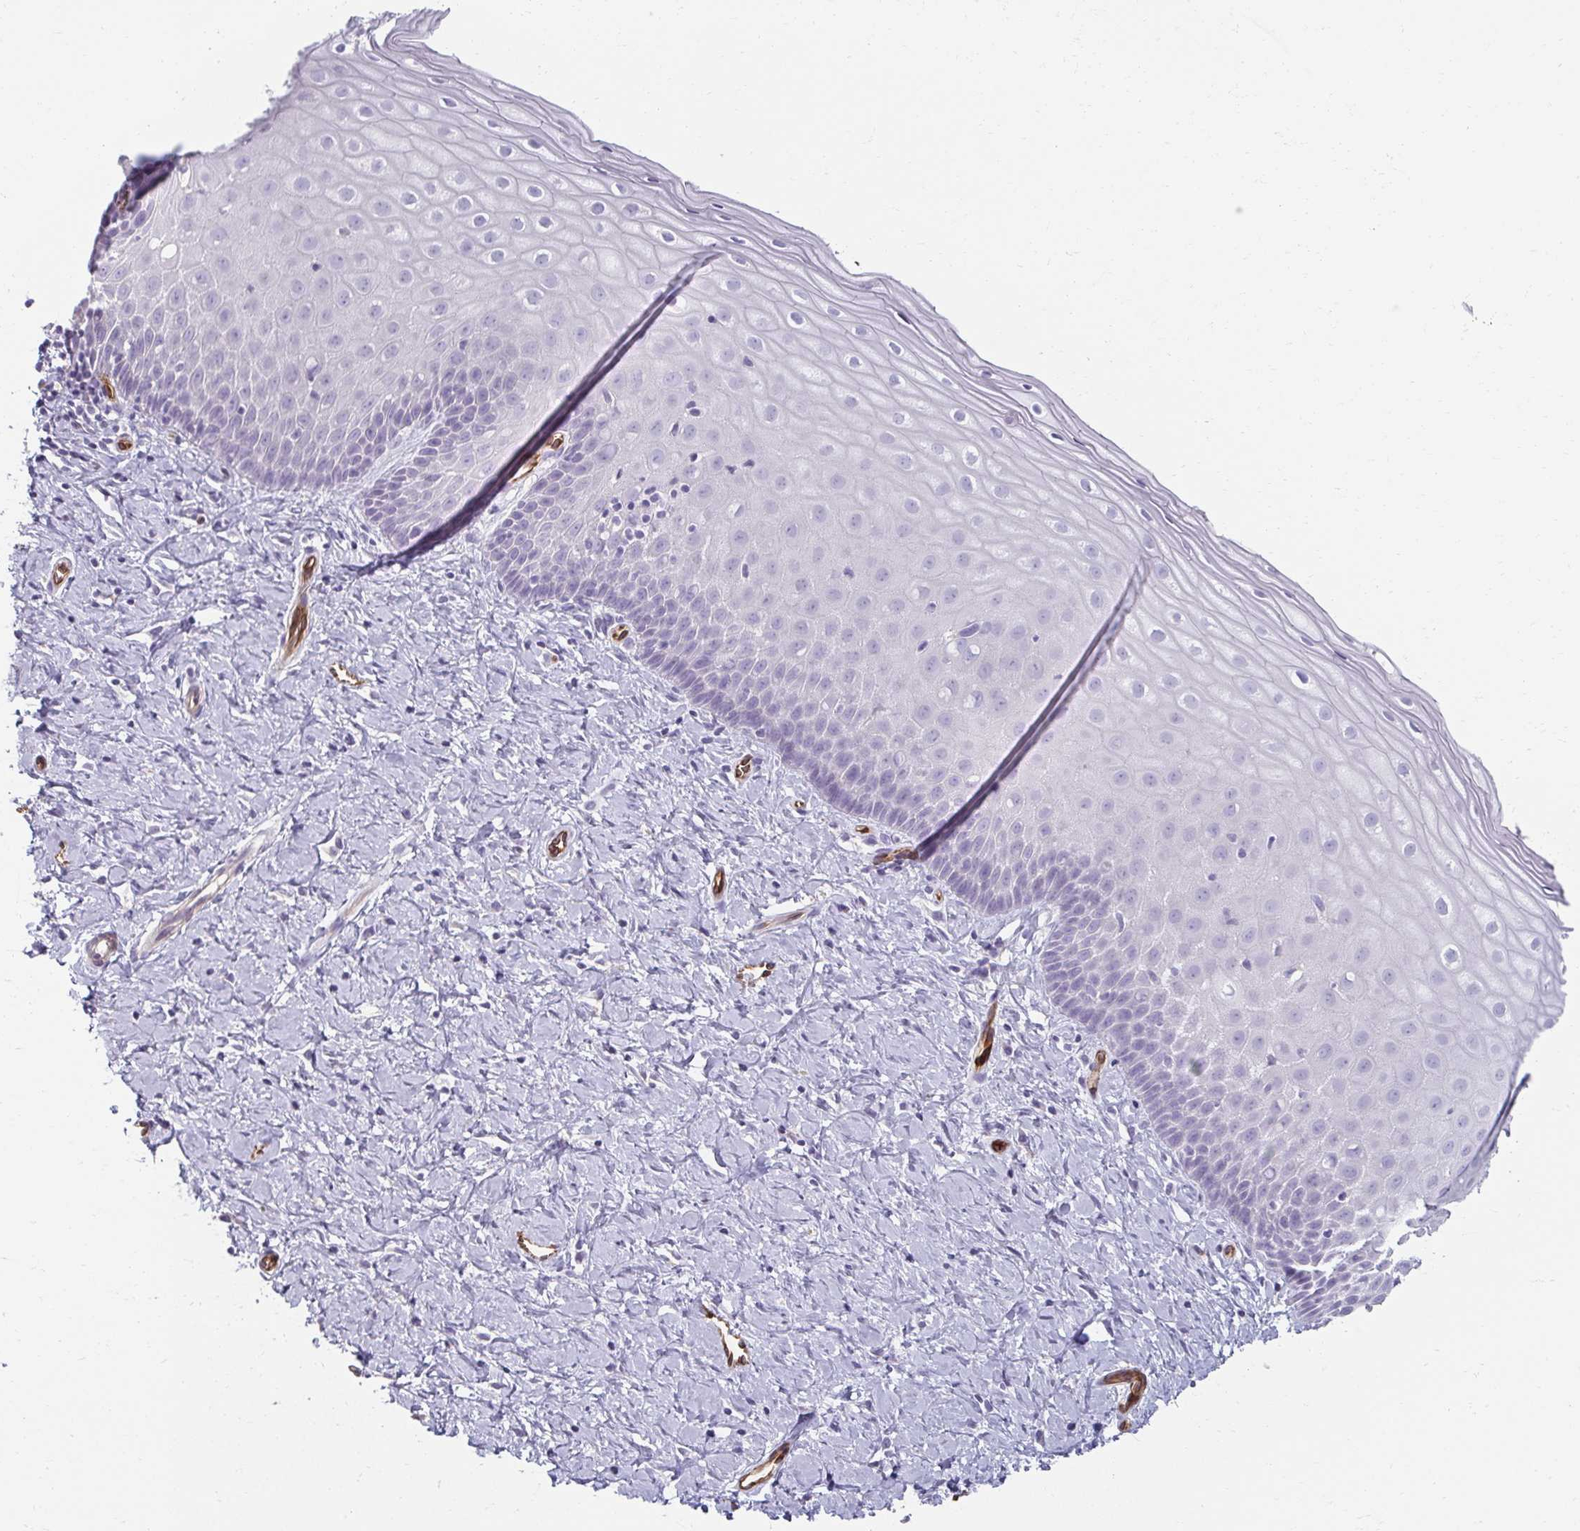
{"staining": {"intensity": "negative", "quantity": "none", "location": "none"}, "tissue": "cervix", "cell_type": "Glandular cells", "image_type": "normal", "snomed": [{"axis": "morphology", "description": "Normal tissue, NOS"}, {"axis": "topography", "description": "Cervix"}], "caption": "IHC photomicrograph of unremarkable cervix: human cervix stained with DAB (3,3'-diaminobenzidine) displays no significant protein staining in glandular cells.", "gene": "PDE2A", "patient": {"sex": "female", "age": 37}}